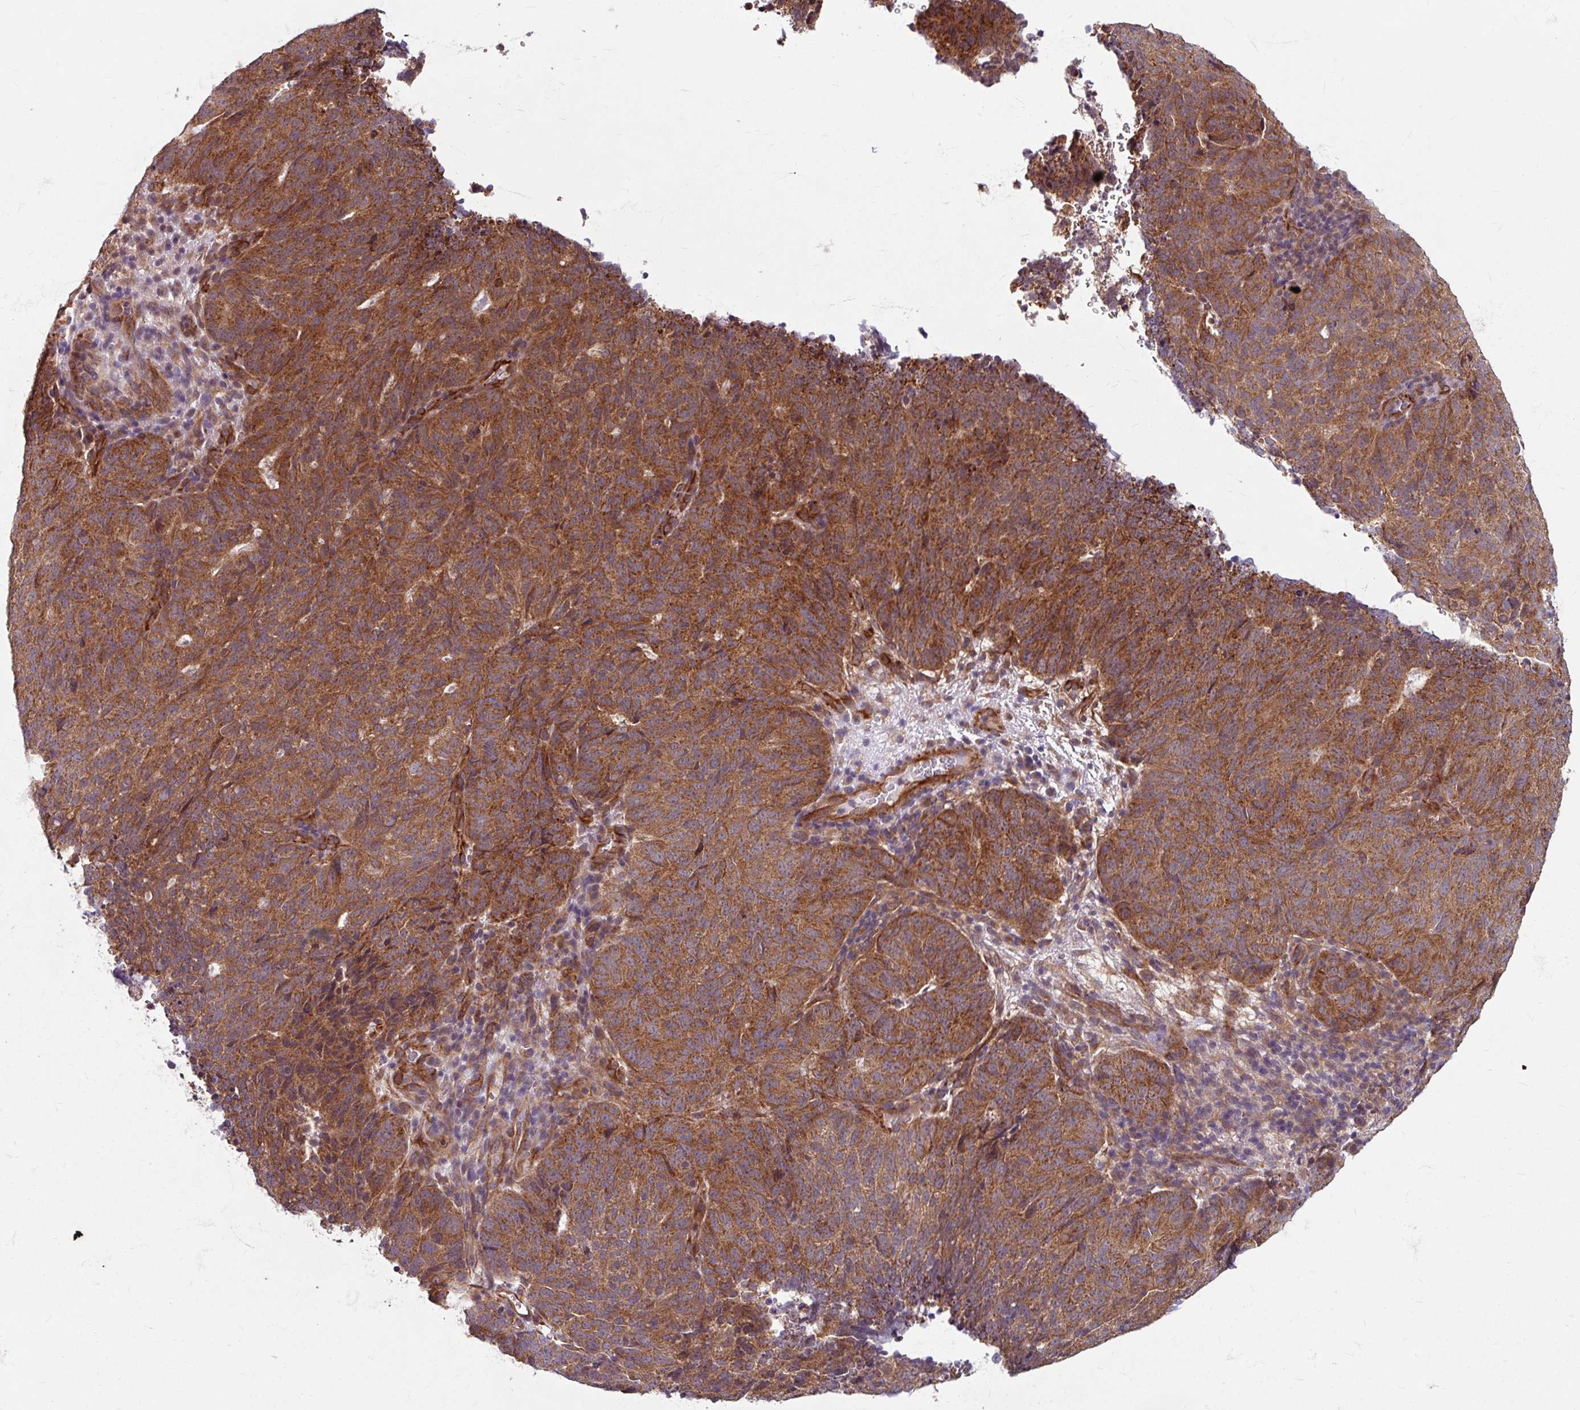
{"staining": {"intensity": "moderate", "quantity": ">75%", "location": "cytoplasmic/membranous"}, "tissue": "cervical cancer", "cell_type": "Tumor cells", "image_type": "cancer", "snomed": [{"axis": "morphology", "description": "Adenocarcinoma, NOS"}, {"axis": "topography", "description": "Cervix"}], "caption": "Cervical cancer (adenocarcinoma) tissue demonstrates moderate cytoplasmic/membranous expression in about >75% of tumor cells, visualized by immunohistochemistry. (DAB (3,3'-diaminobenzidine) IHC, brown staining for protein, blue staining for nuclei).", "gene": "DAAM2", "patient": {"sex": "female", "age": 38}}